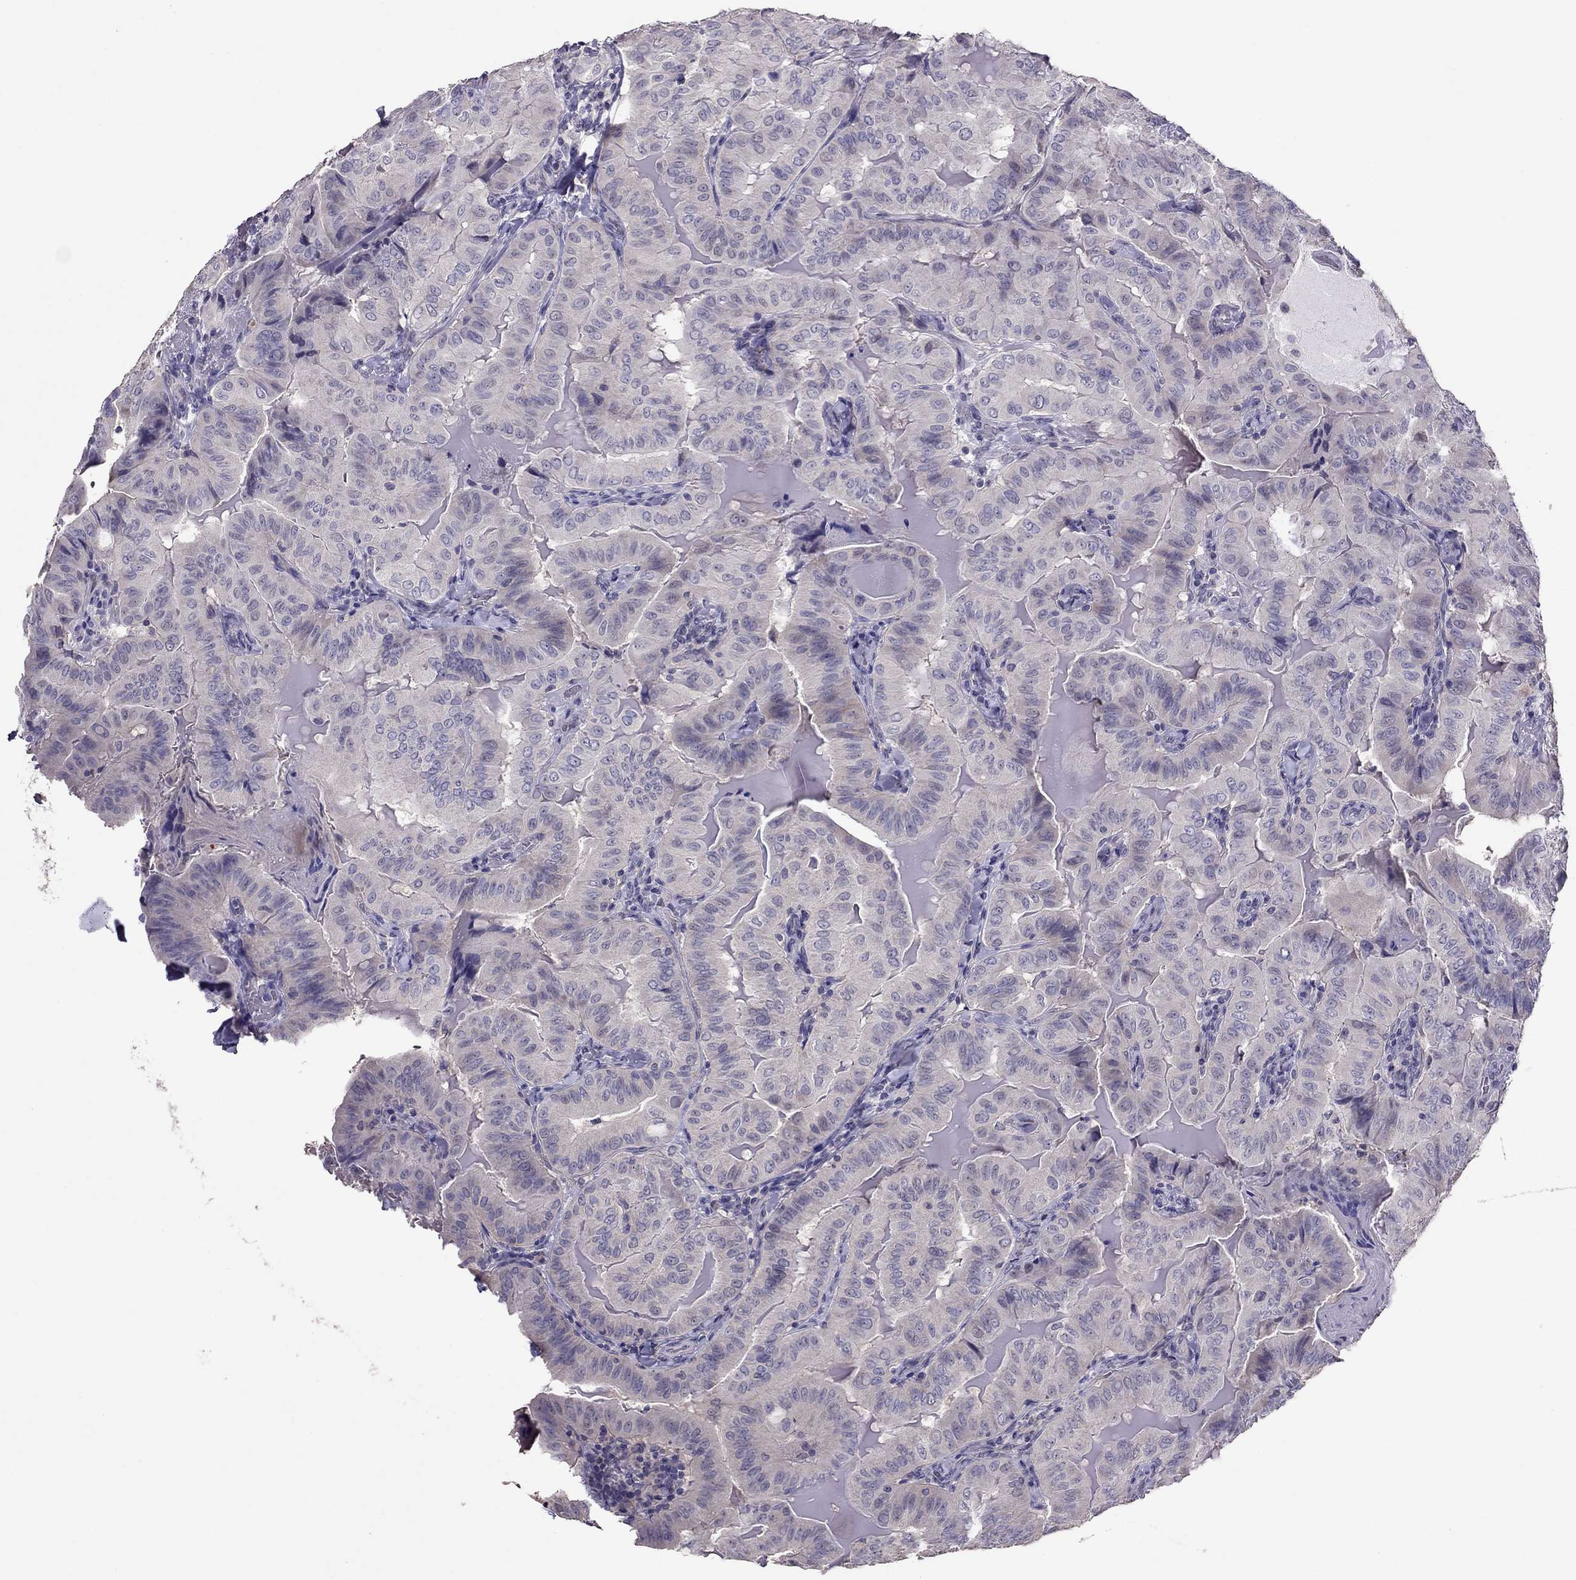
{"staining": {"intensity": "negative", "quantity": "none", "location": "none"}, "tissue": "thyroid cancer", "cell_type": "Tumor cells", "image_type": "cancer", "snomed": [{"axis": "morphology", "description": "Papillary adenocarcinoma, NOS"}, {"axis": "topography", "description": "Thyroid gland"}], "caption": "High magnification brightfield microscopy of papillary adenocarcinoma (thyroid) stained with DAB (brown) and counterstained with hematoxylin (blue): tumor cells show no significant staining. Nuclei are stained in blue.", "gene": "LRRC46", "patient": {"sex": "female", "age": 68}}